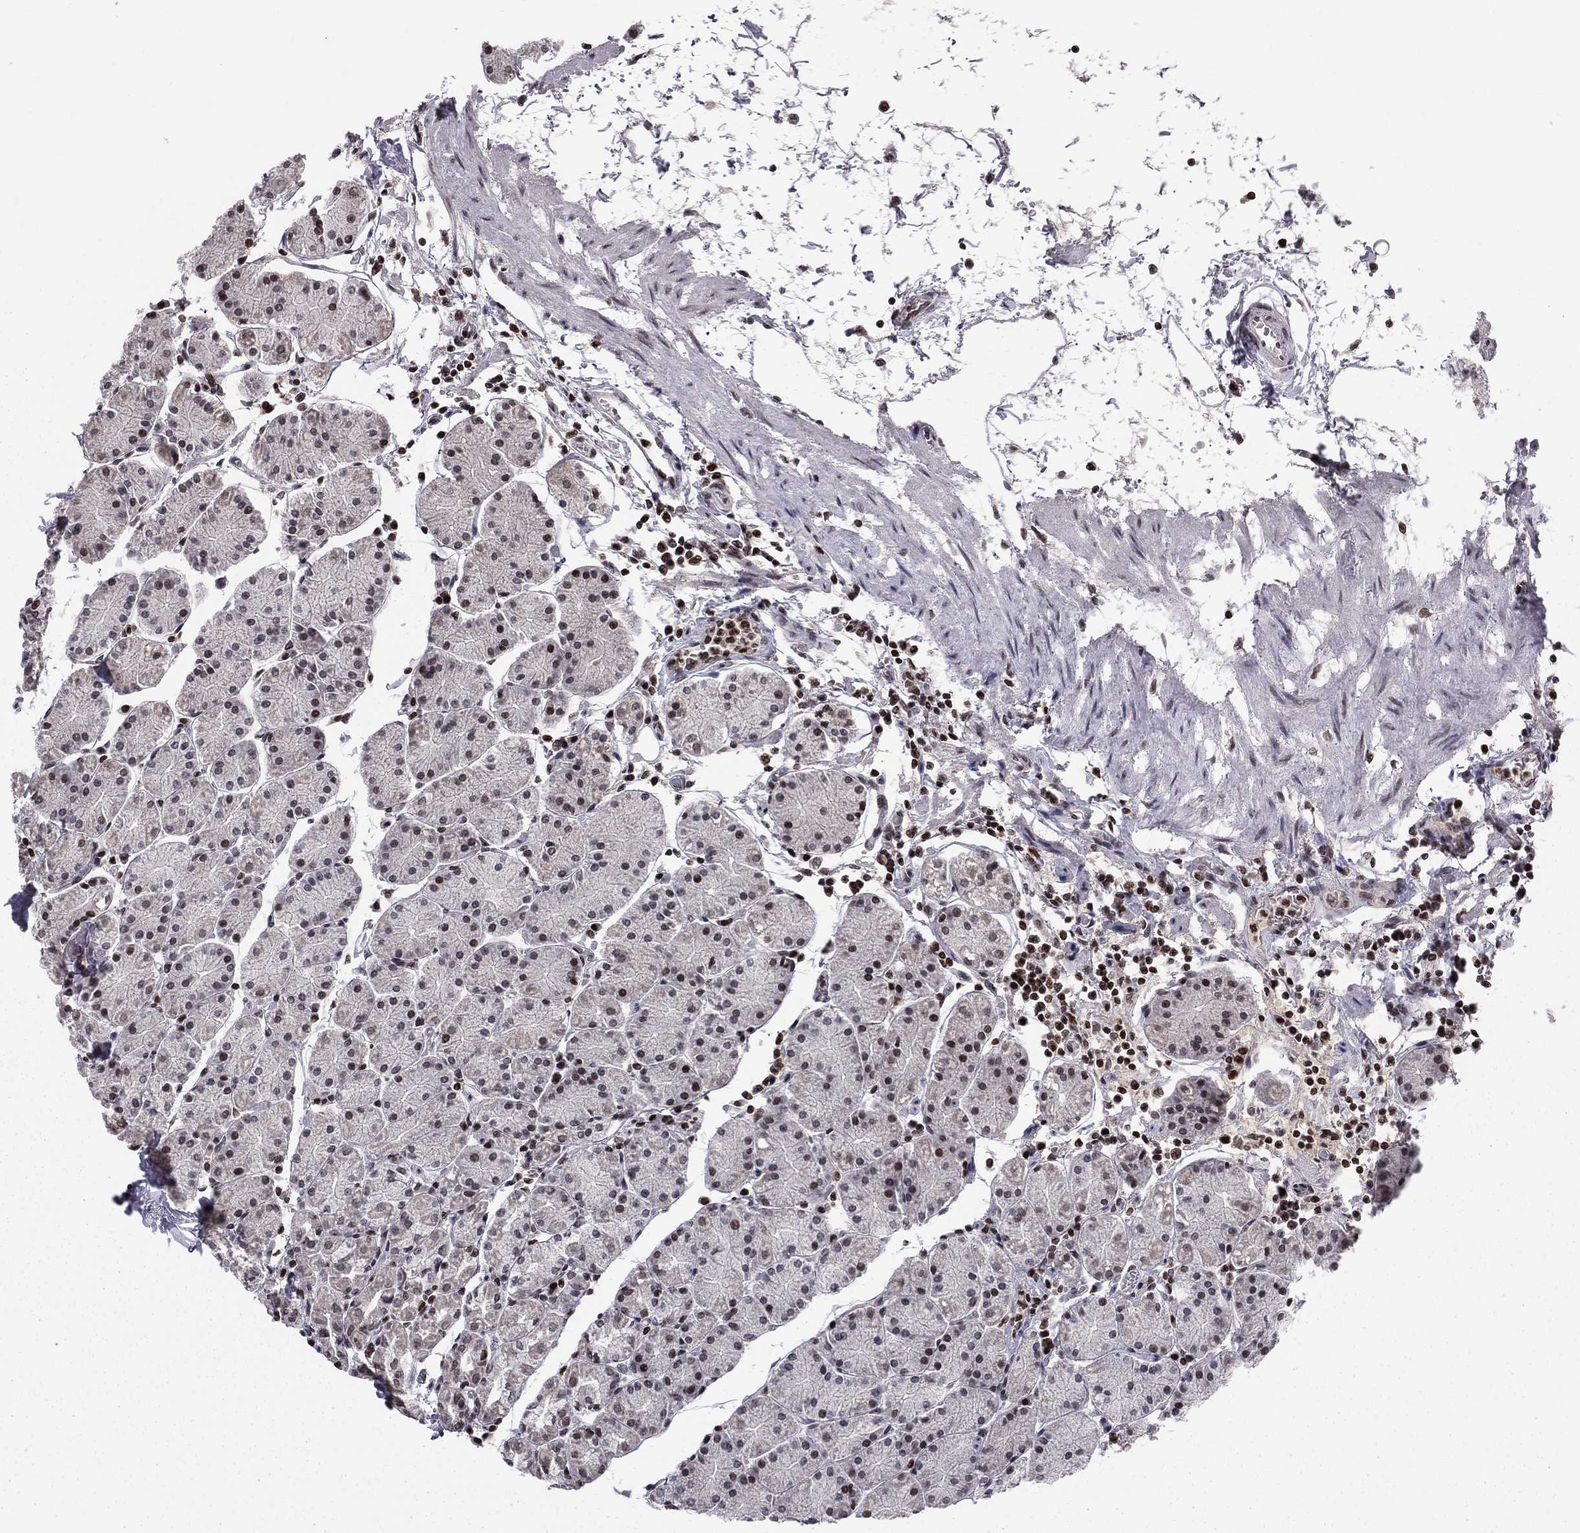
{"staining": {"intensity": "strong", "quantity": "<25%", "location": "nuclear"}, "tissue": "stomach", "cell_type": "Glandular cells", "image_type": "normal", "snomed": [{"axis": "morphology", "description": "Normal tissue, NOS"}, {"axis": "topography", "description": "Stomach"}], "caption": "This is an image of immunohistochemistry staining of benign stomach, which shows strong positivity in the nuclear of glandular cells.", "gene": "RNASEH2C", "patient": {"sex": "male", "age": 54}}